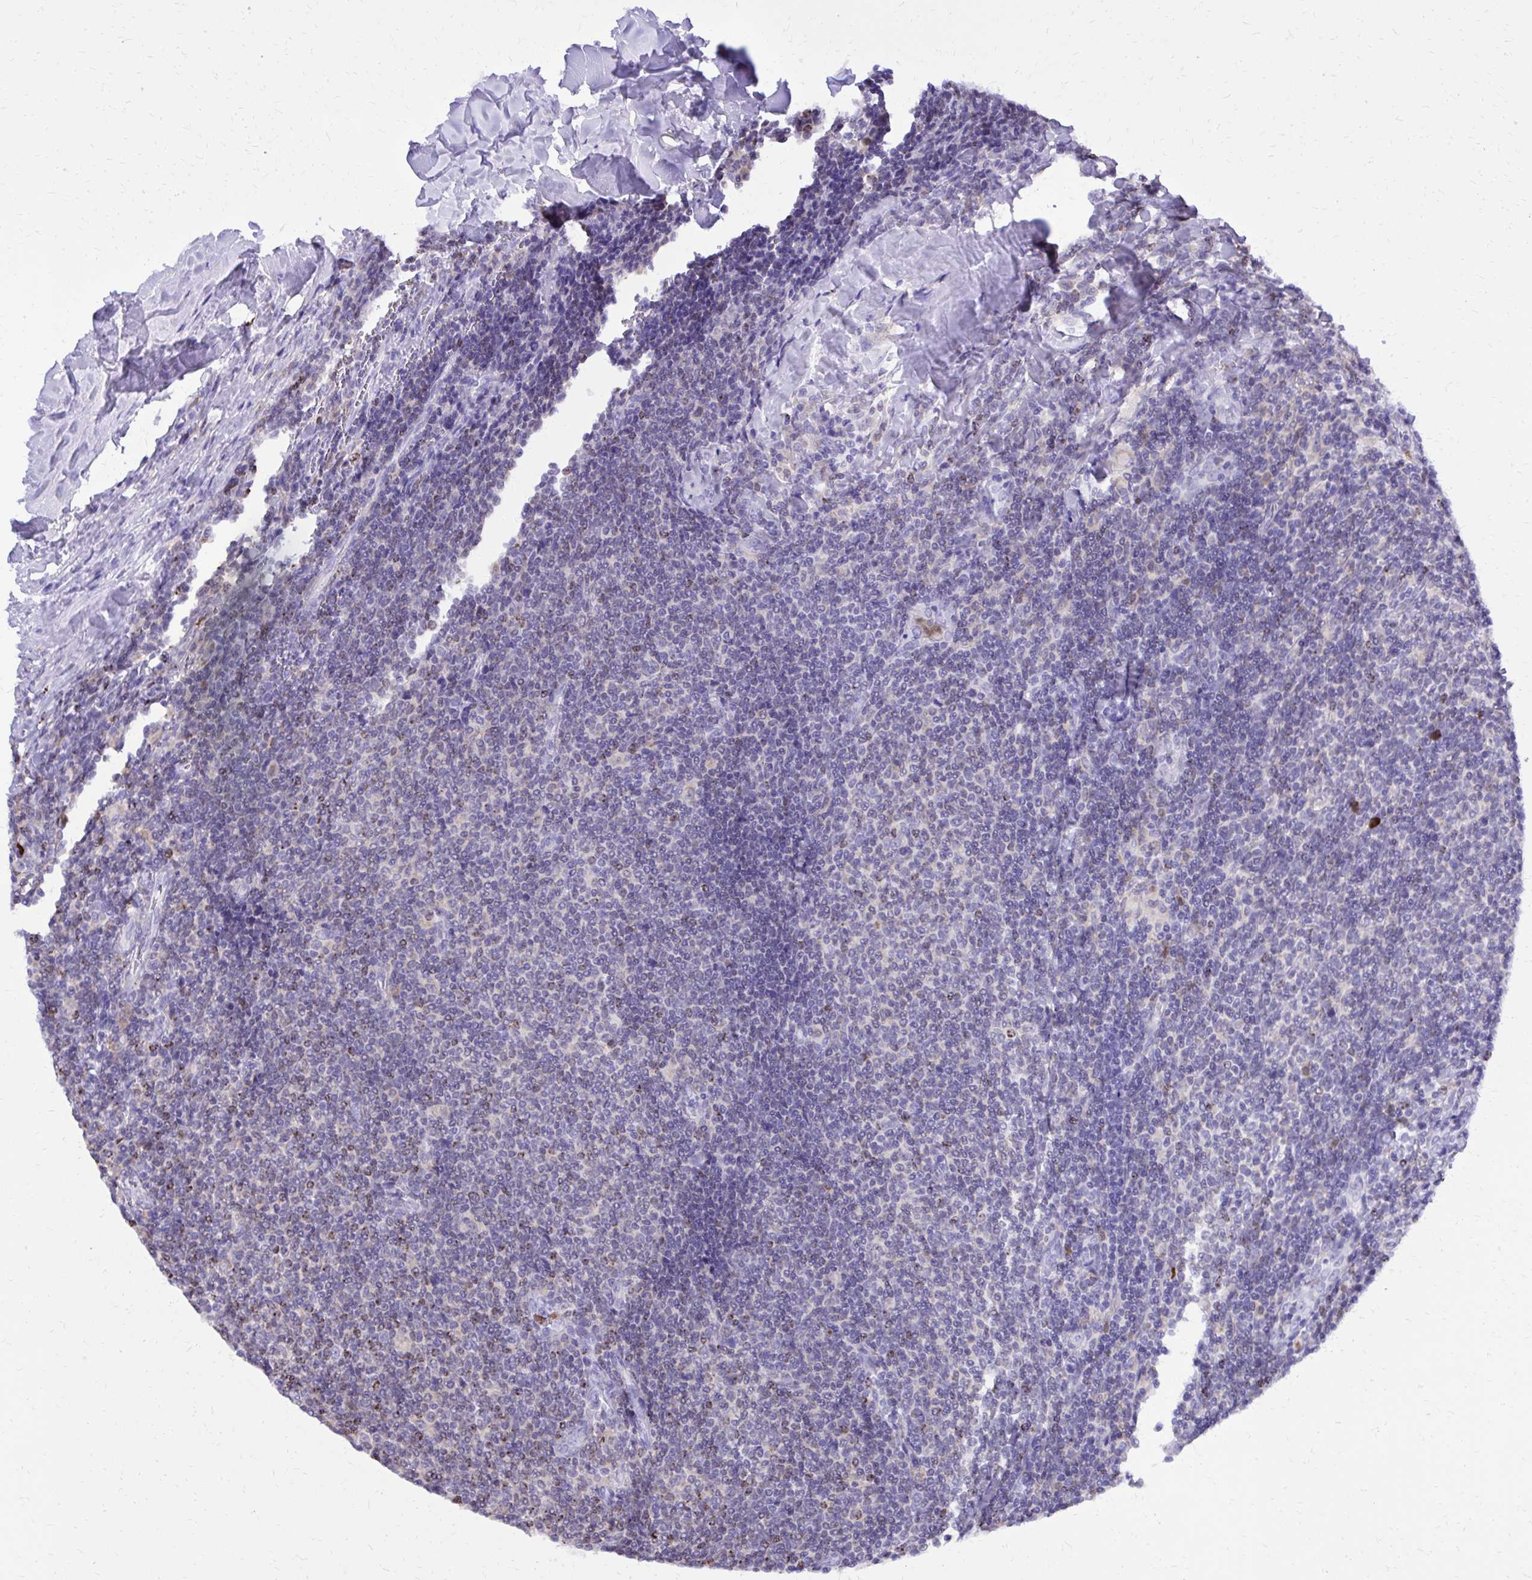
{"staining": {"intensity": "negative", "quantity": "none", "location": "none"}, "tissue": "lymphoma", "cell_type": "Tumor cells", "image_type": "cancer", "snomed": [{"axis": "morphology", "description": "Malignant lymphoma, non-Hodgkin's type, Low grade"}, {"axis": "topography", "description": "Lymph node"}], "caption": "IHC of human lymphoma shows no expression in tumor cells.", "gene": "CAT", "patient": {"sex": "male", "age": 52}}